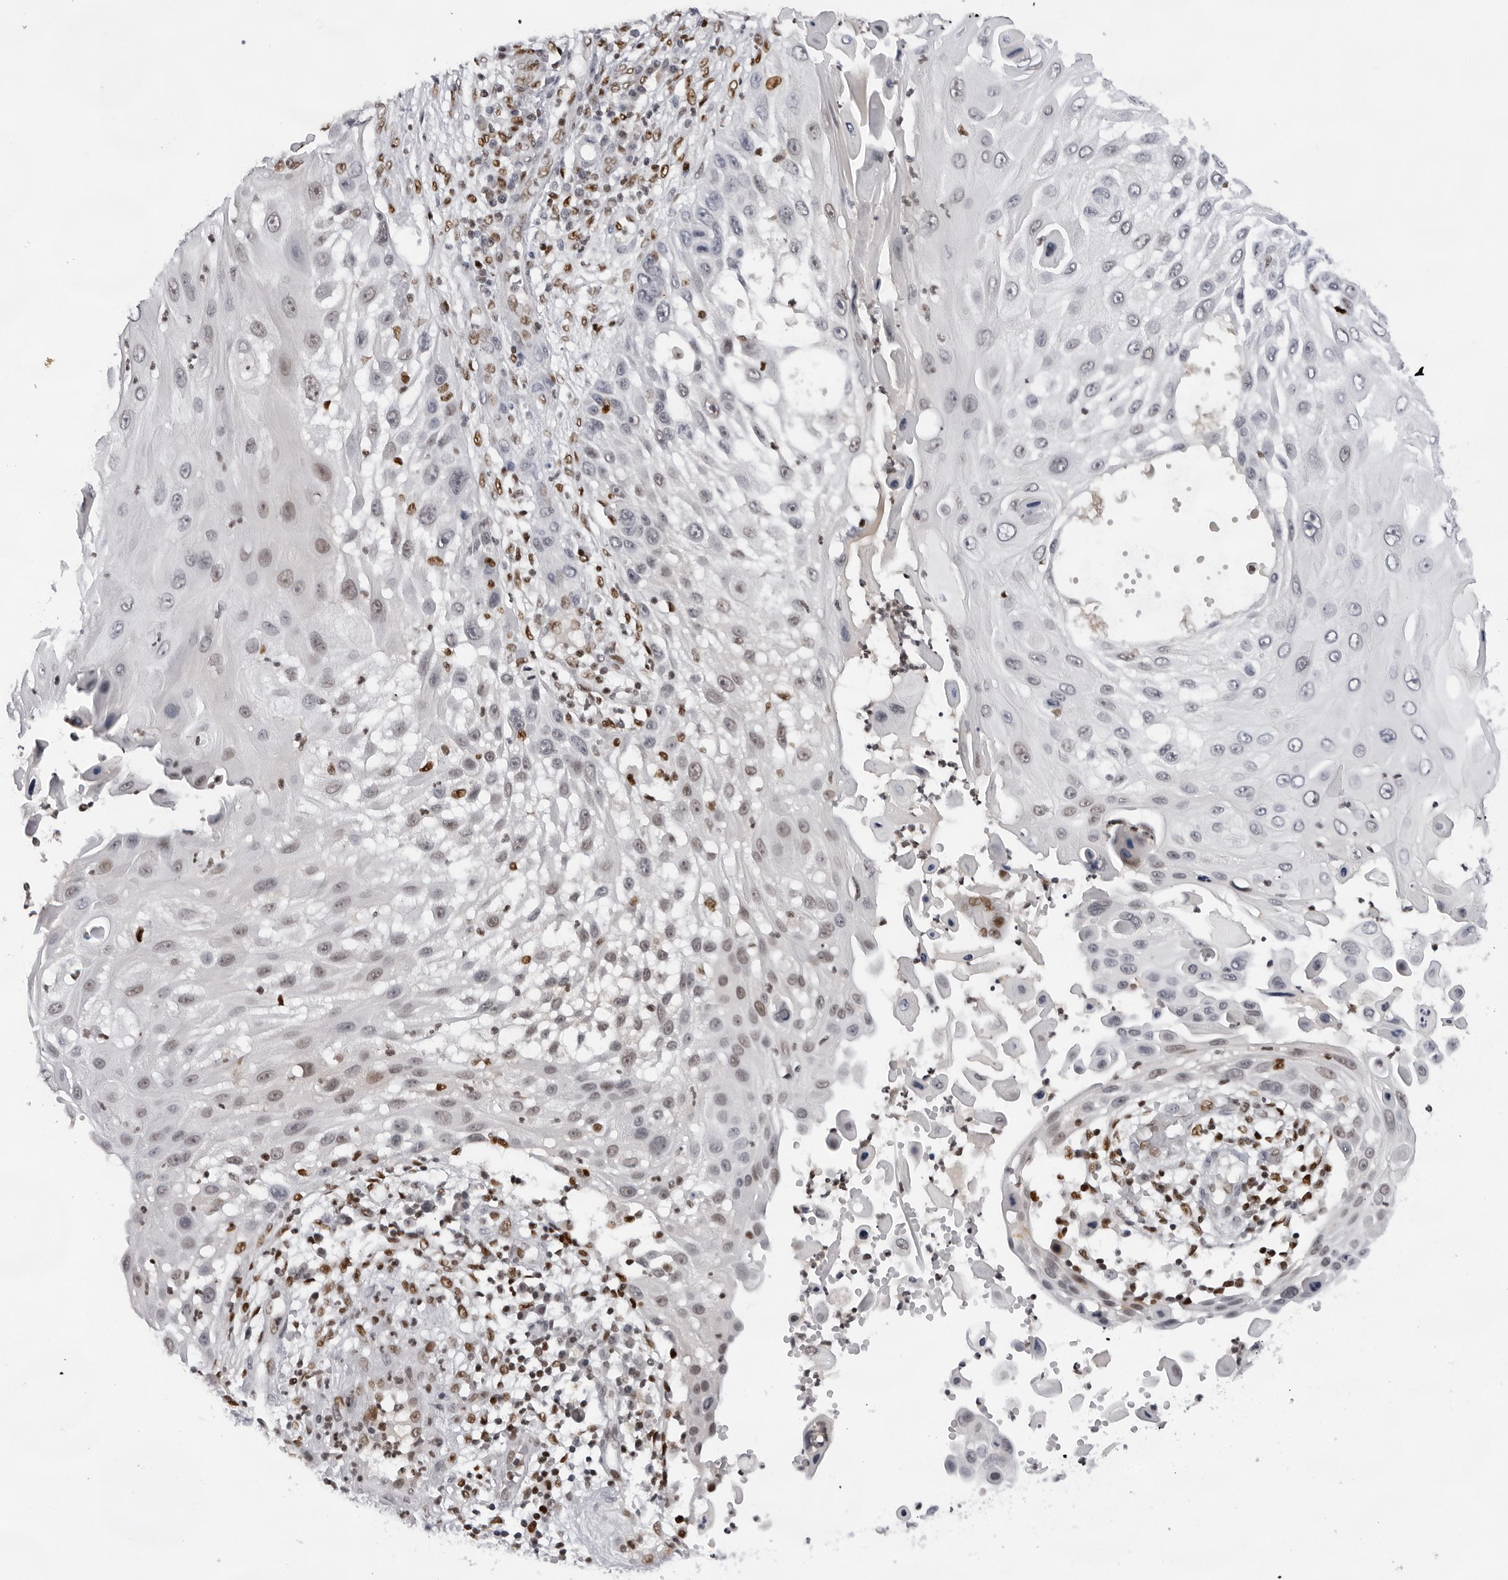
{"staining": {"intensity": "weak", "quantity": "<25%", "location": "nuclear"}, "tissue": "skin cancer", "cell_type": "Tumor cells", "image_type": "cancer", "snomed": [{"axis": "morphology", "description": "Squamous cell carcinoma, NOS"}, {"axis": "topography", "description": "Skin"}], "caption": "This image is of skin squamous cell carcinoma stained with IHC to label a protein in brown with the nuclei are counter-stained blue. There is no expression in tumor cells.", "gene": "OGG1", "patient": {"sex": "female", "age": 44}}